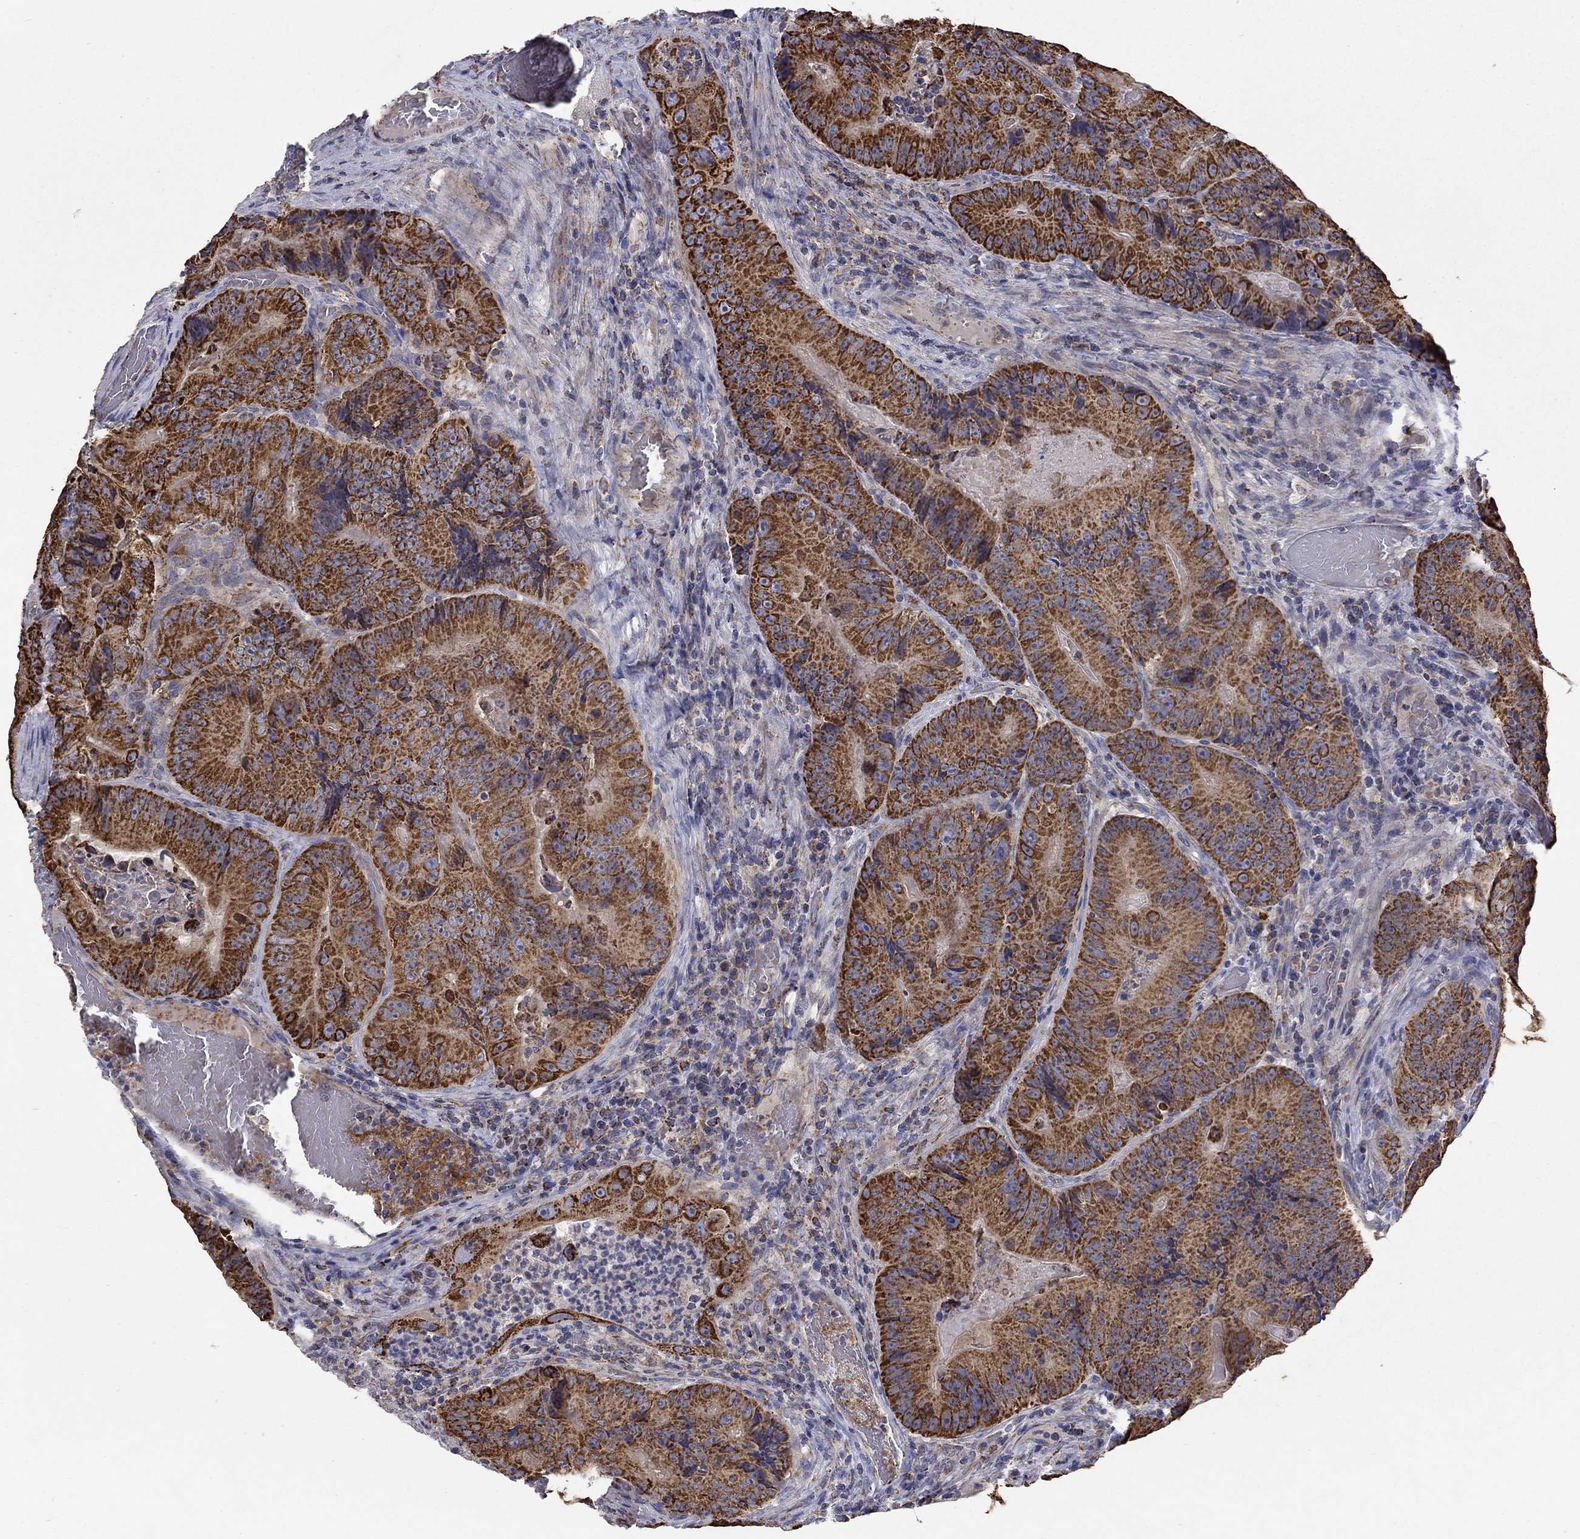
{"staining": {"intensity": "strong", "quantity": ">75%", "location": "cytoplasmic/membranous"}, "tissue": "colorectal cancer", "cell_type": "Tumor cells", "image_type": "cancer", "snomed": [{"axis": "morphology", "description": "Adenocarcinoma, NOS"}, {"axis": "topography", "description": "Colon"}], "caption": "A high-resolution histopathology image shows immunohistochemistry staining of colorectal cancer, which exhibits strong cytoplasmic/membranous staining in approximately >75% of tumor cells.", "gene": "HPS5", "patient": {"sex": "female", "age": 86}}